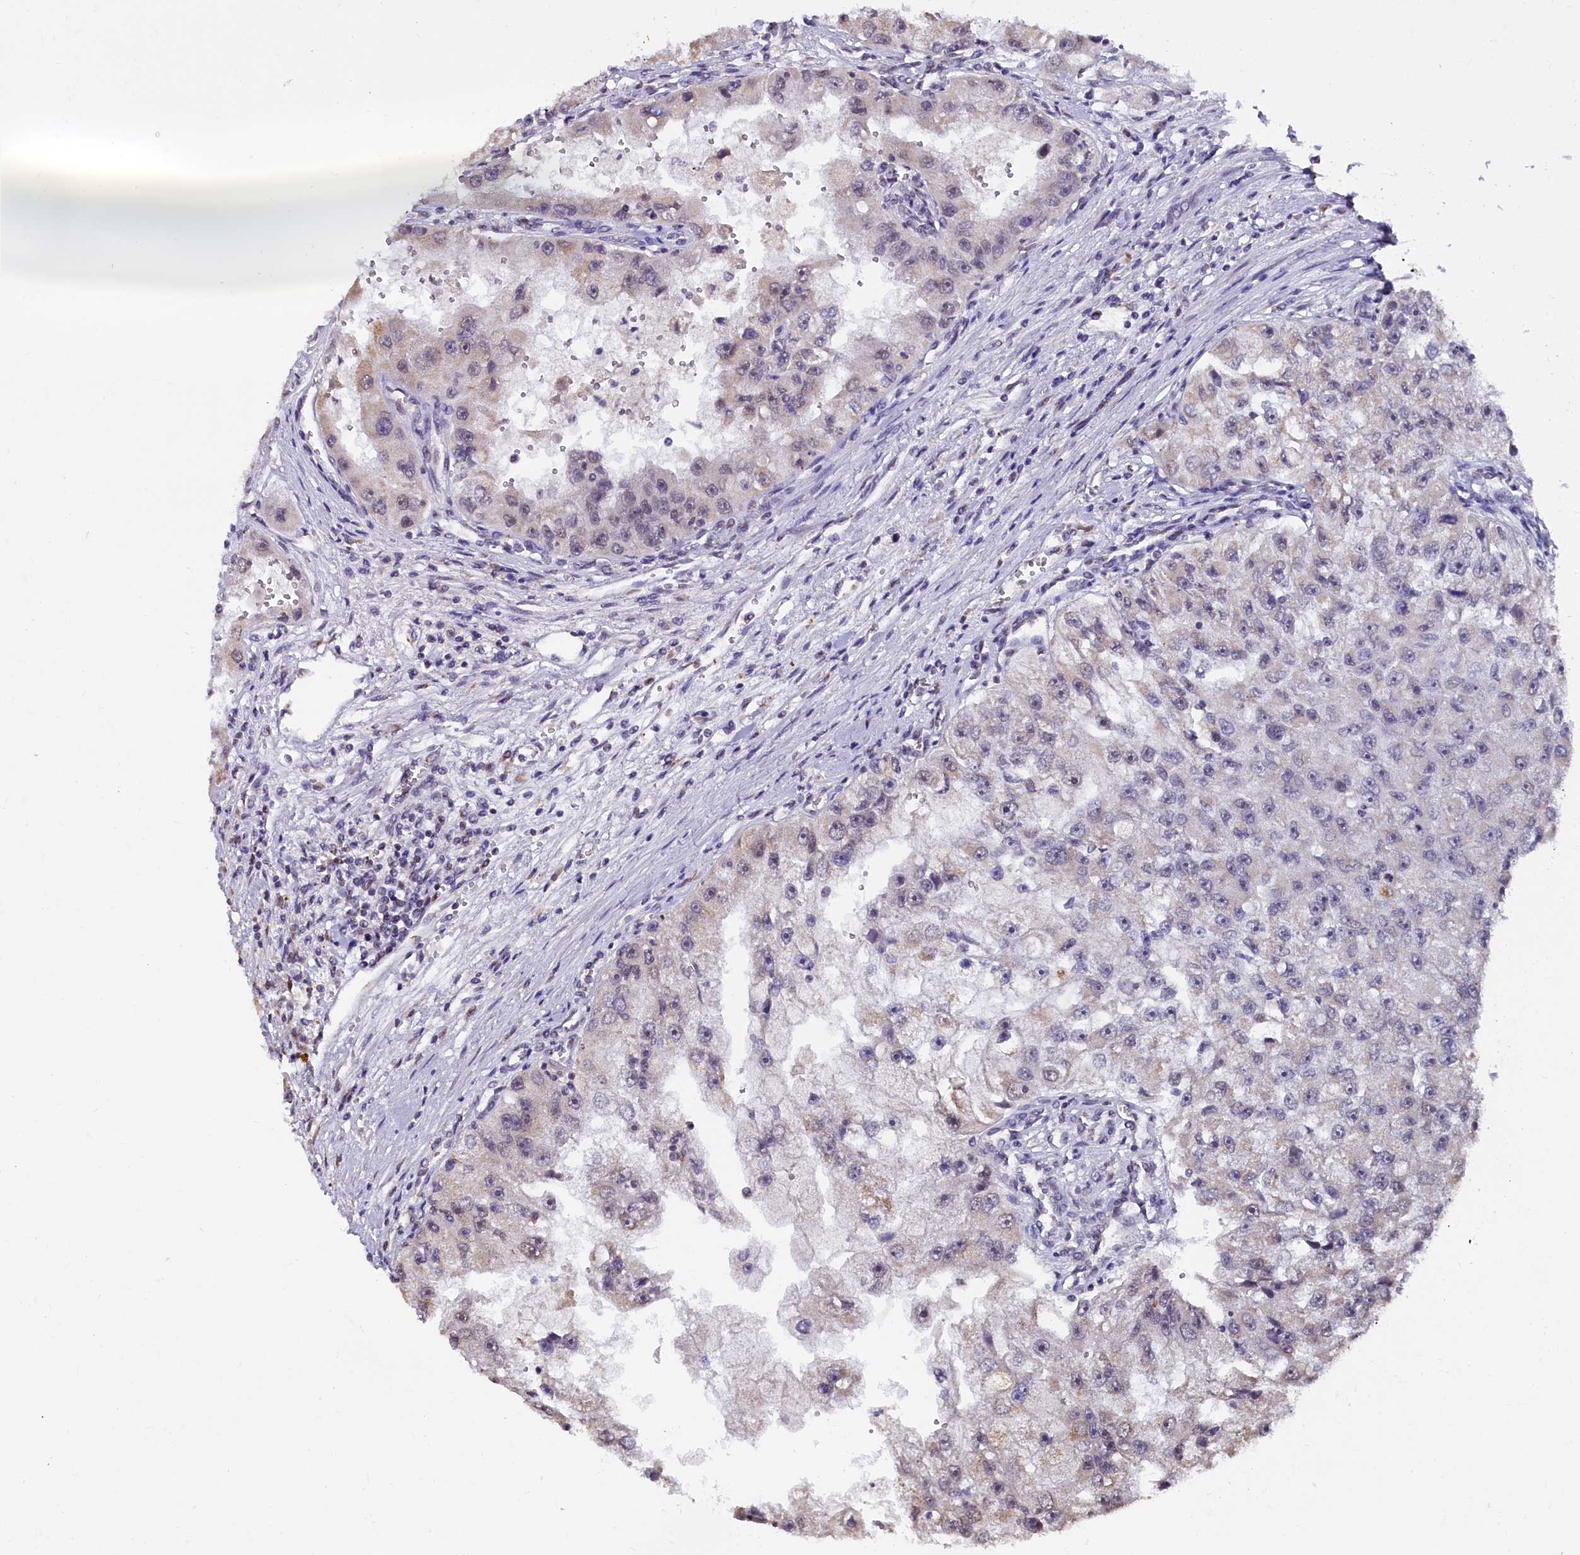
{"staining": {"intensity": "weak", "quantity": "<25%", "location": "cytoplasmic/membranous"}, "tissue": "renal cancer", "cell_type": "Tumor cells", "image_type": "cancer", "snomed": [{"axis": "morphology", "description": "Adenocarcinoma, NOS"}, {"axis": "topography", "description": "Kidney"}], "caption": "Tumor cells are negative for brown protein staining in renal adenocarcinoma. (DAB (3,3'-diaminobenzidine) immunohistochemistry (IHC) visualized using brightfield microscopy, high magnification).", "gene": "NCBP1", "patient": {"sex": "male", "age": 63}}